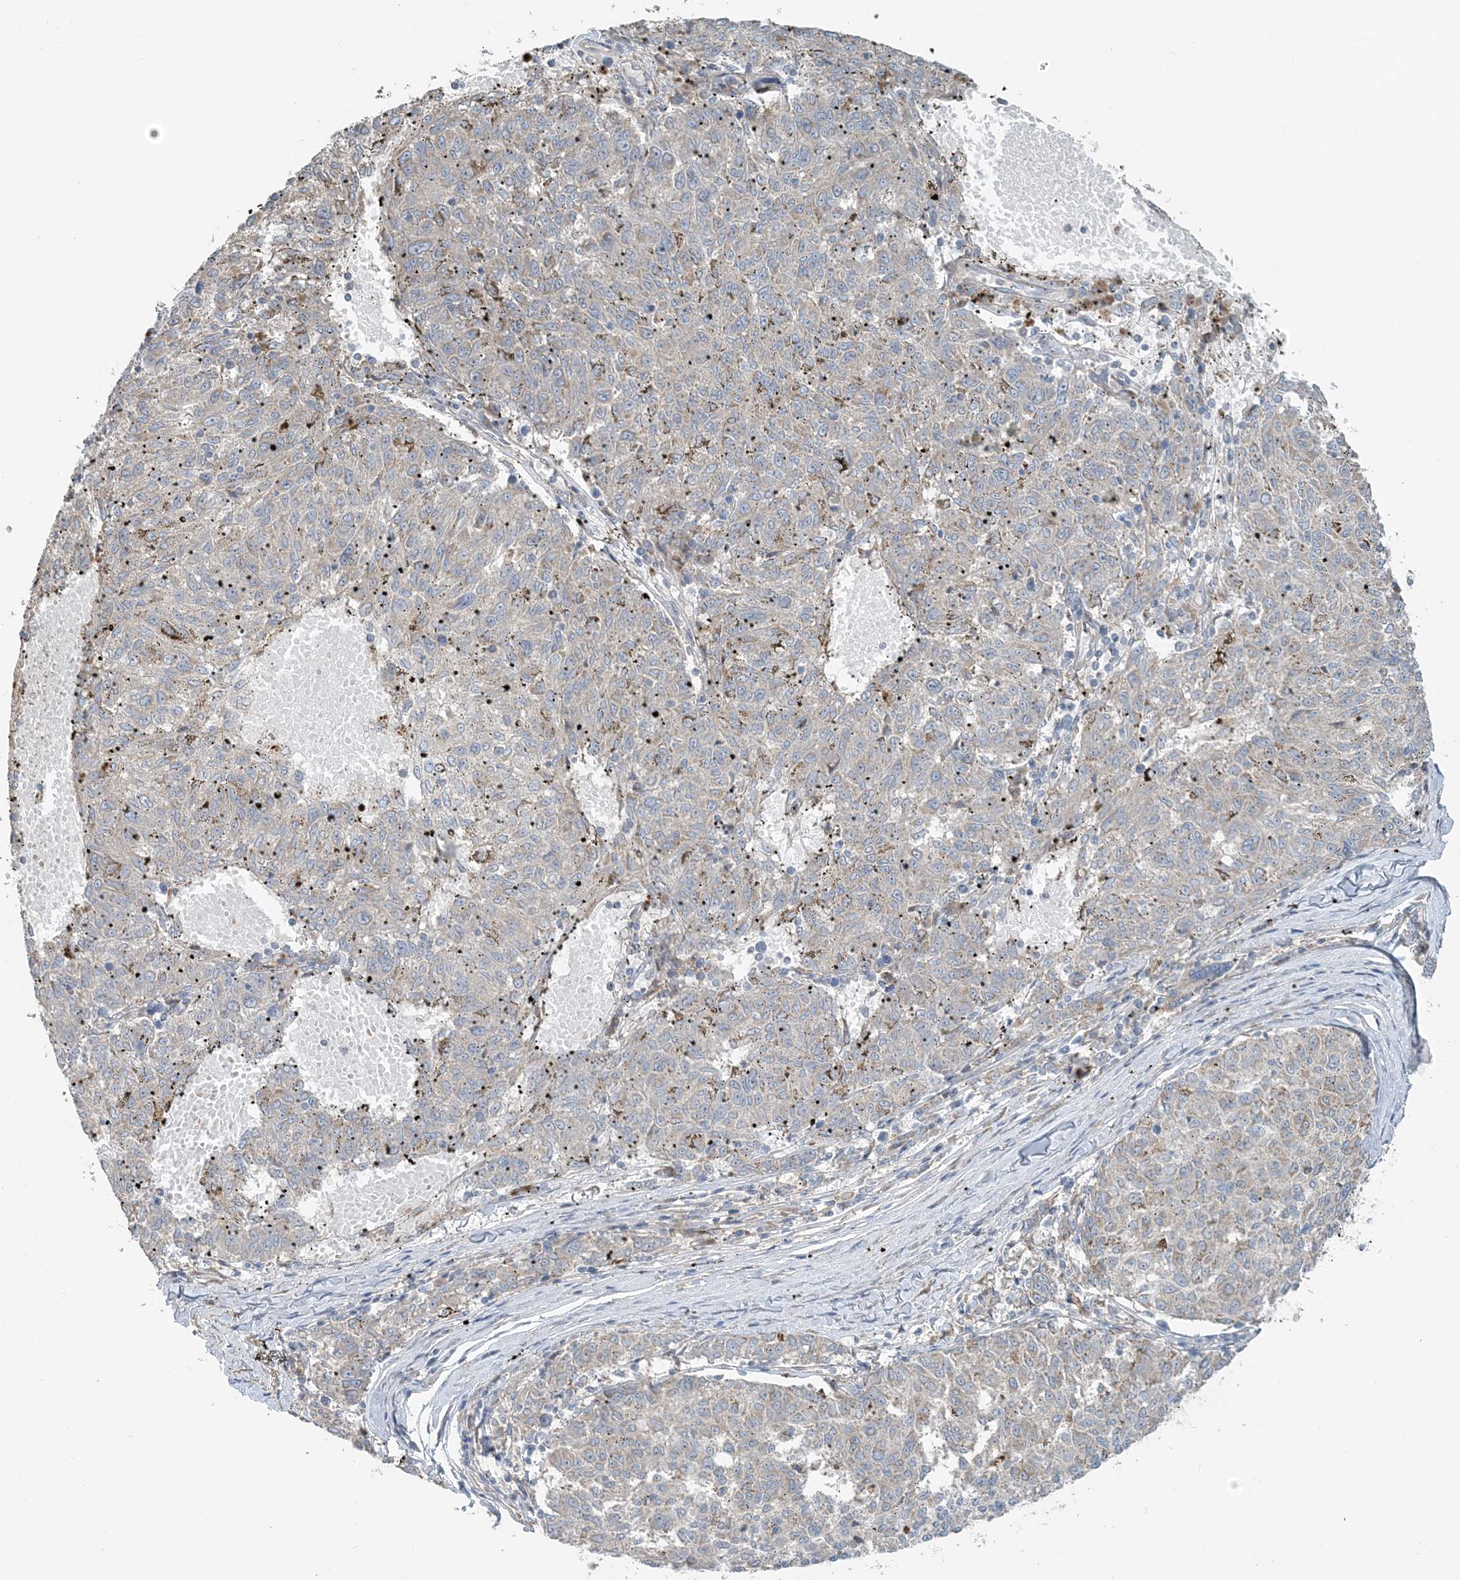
{"staining": {"intensity": "weak", "quantity": "<25%", "location": "cytoplasmic/membranous"}, "tissue": "melanoma", "cell_type": "Tumor cells", "image_type": "cancer", "snomed": [{"axis": "morphology", "description": "Malignant melanoma, NOS"}, {"axis": "topography", "description": "Skin"}], "caption": "This is an immunohistochemistry (IHC) micrograph of human melanoma. There is no positivity in tumor cells.", "gene": "SLC4A10", "patient": {"sex": "female", "age": 72}}